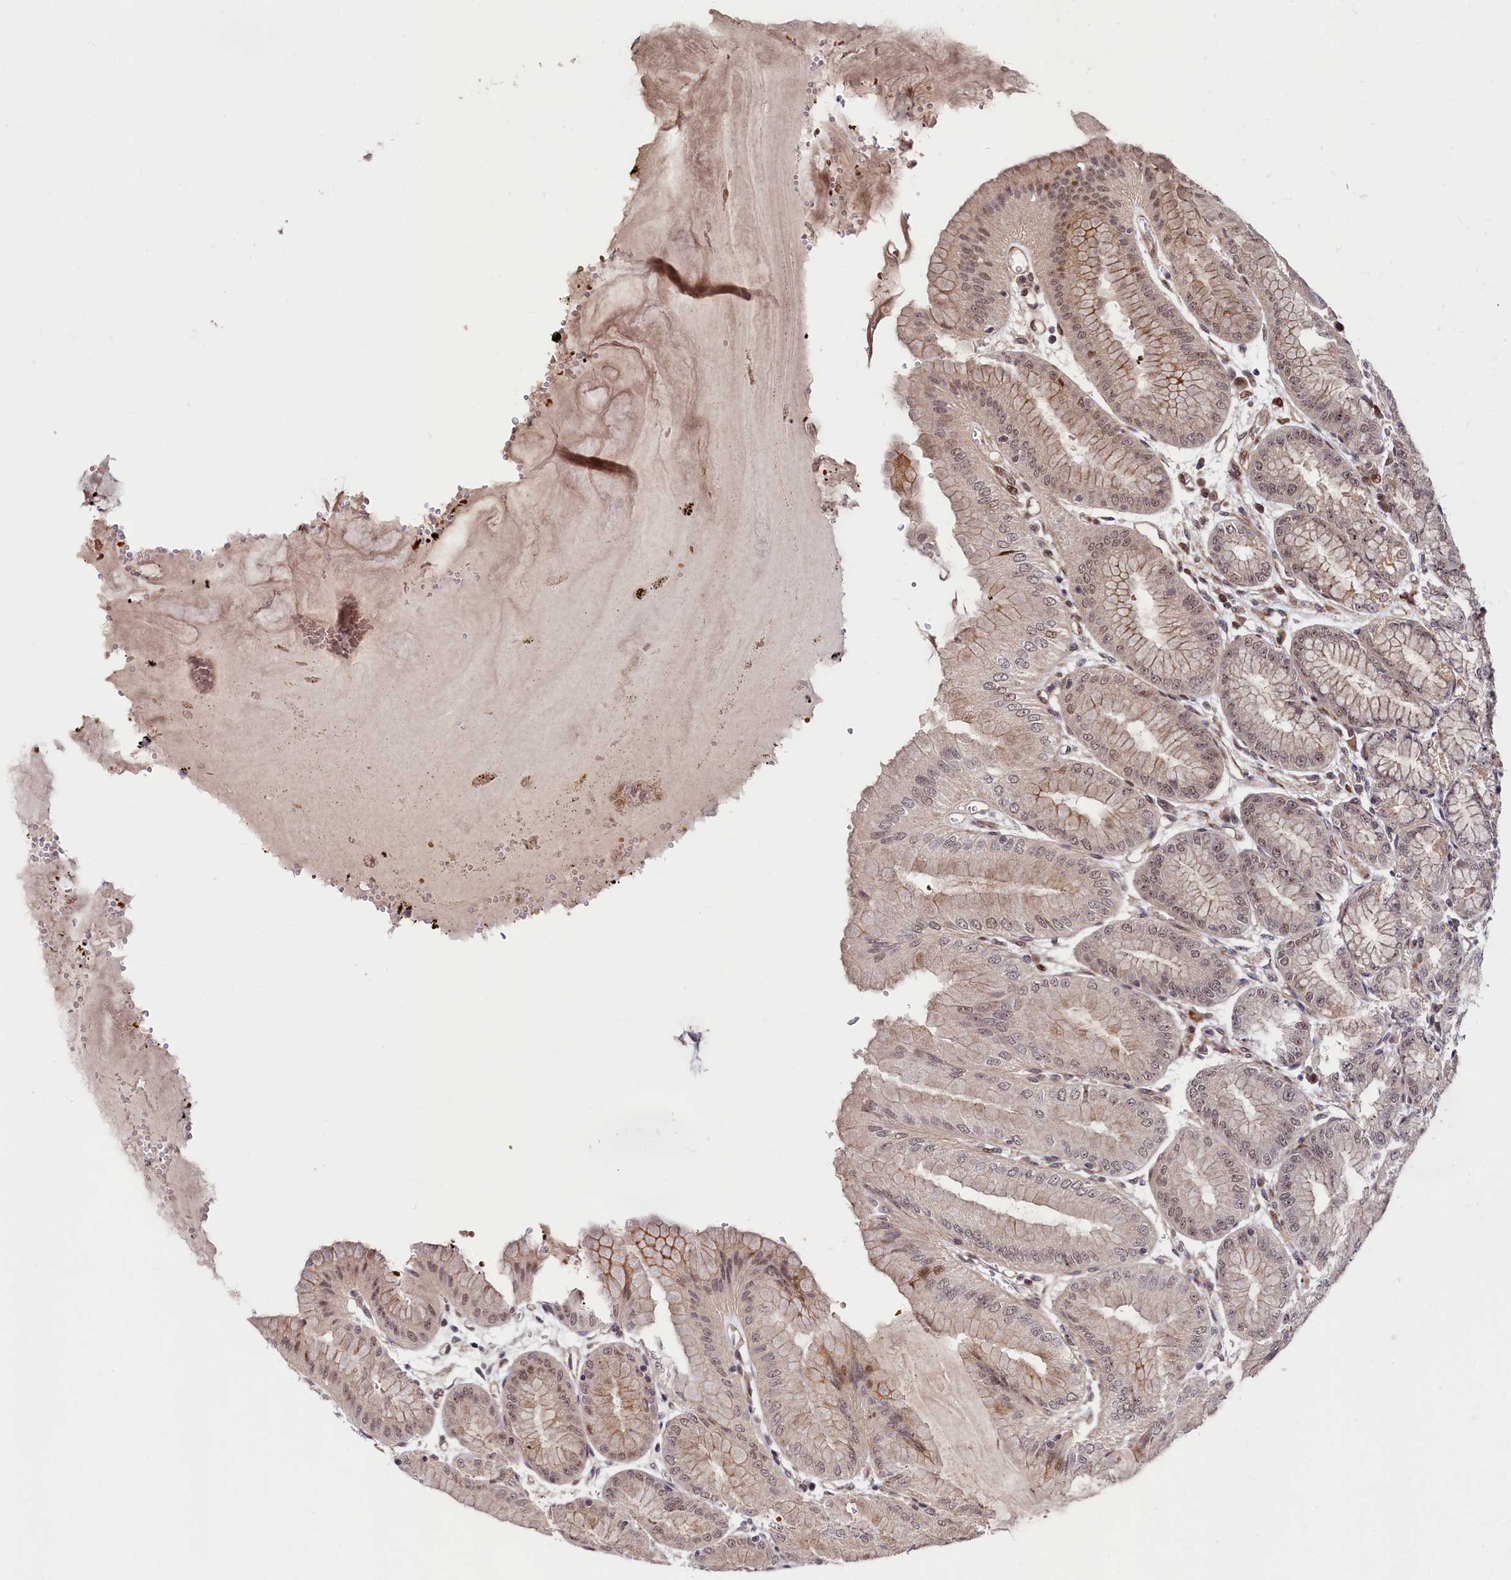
{"staining": {"intensity": "moderate", "quantity": ">75%", "location": "cytoplasmic/membranous,nuclear"}, "tissue": "stomach", "cell_type": "Glandular cells", "image_type": "normal", "snomed": [{"axis": "morphology", "description": "Normal tissue, NOS"}, {"axis": "topography", "description": "Stomach, lower"}], "caption": "A brown stain shows moderate cytoplasmic/membranous,nuclear staining of a protein in glandular cells of unremarkable stomach. (DAB (3,3'-diaminobenzidine) IHC with brightfield microscopy, high magnification).", "gene": "LEO1", "patient": {"sex": "male", "age": 71}}